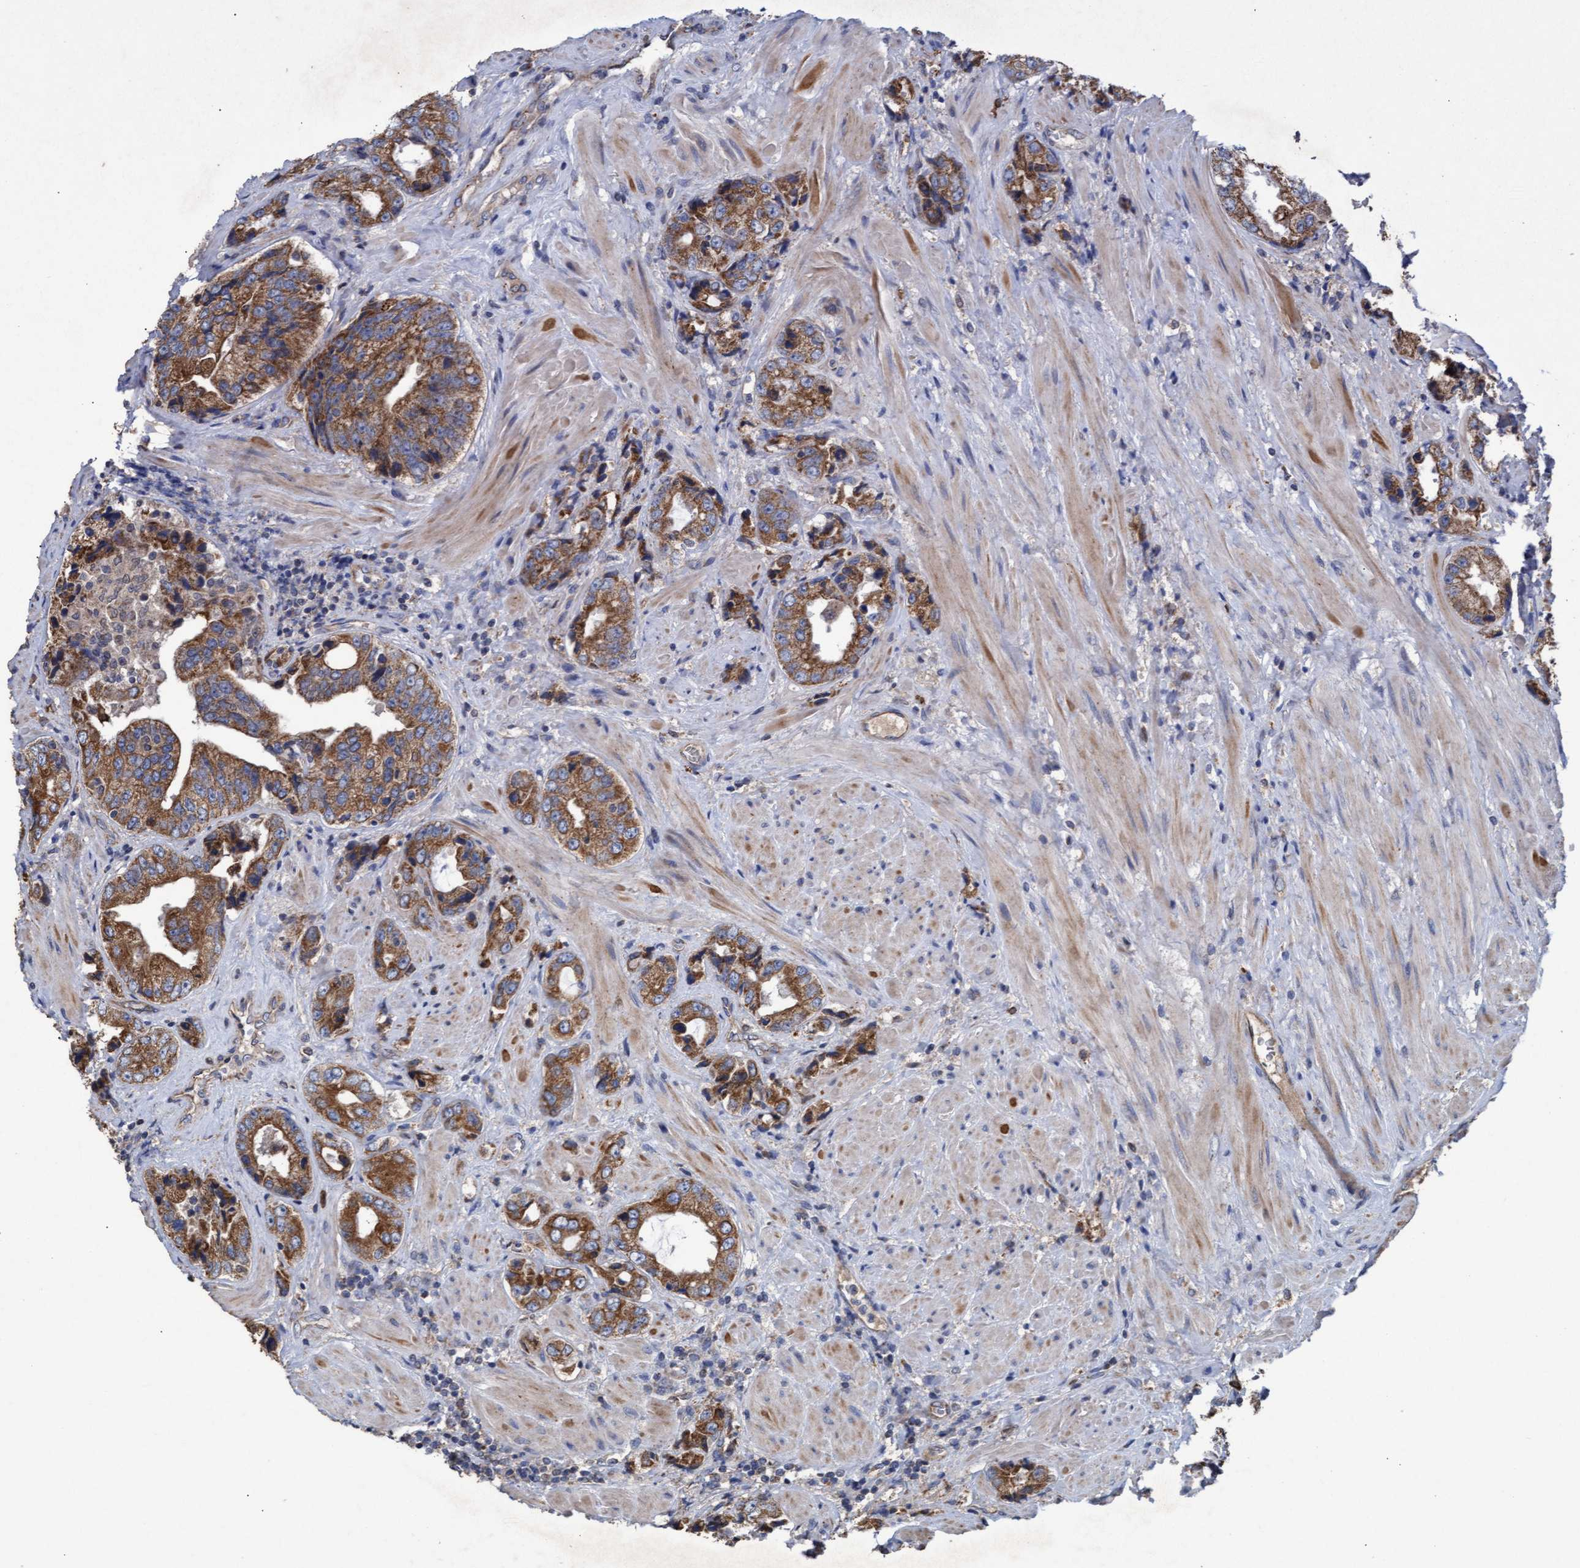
{"staining": {"intensity": "moderate", "quantity": ">75%", "location": "cytoplasmic/membranous"}, "tissue": "prostate cancer", "cell_type": "Tumor cells", "image_type": "cancer", "snomed": [{"axis": "morphology", "description": "Adenocarcinoma, High grade"}, {"axis": "topography", "description": "Prostate"}], "caption": "This histopathology image reveals immunohistochemistry (IHC) staining of prostate high-grade adenocarcinoma, with medium moderate cytoplasmic/membranous positivity in about >75% of tumor cells.", "gene": "MRPL38", "patient": {"sex": "male", "age": 61}}